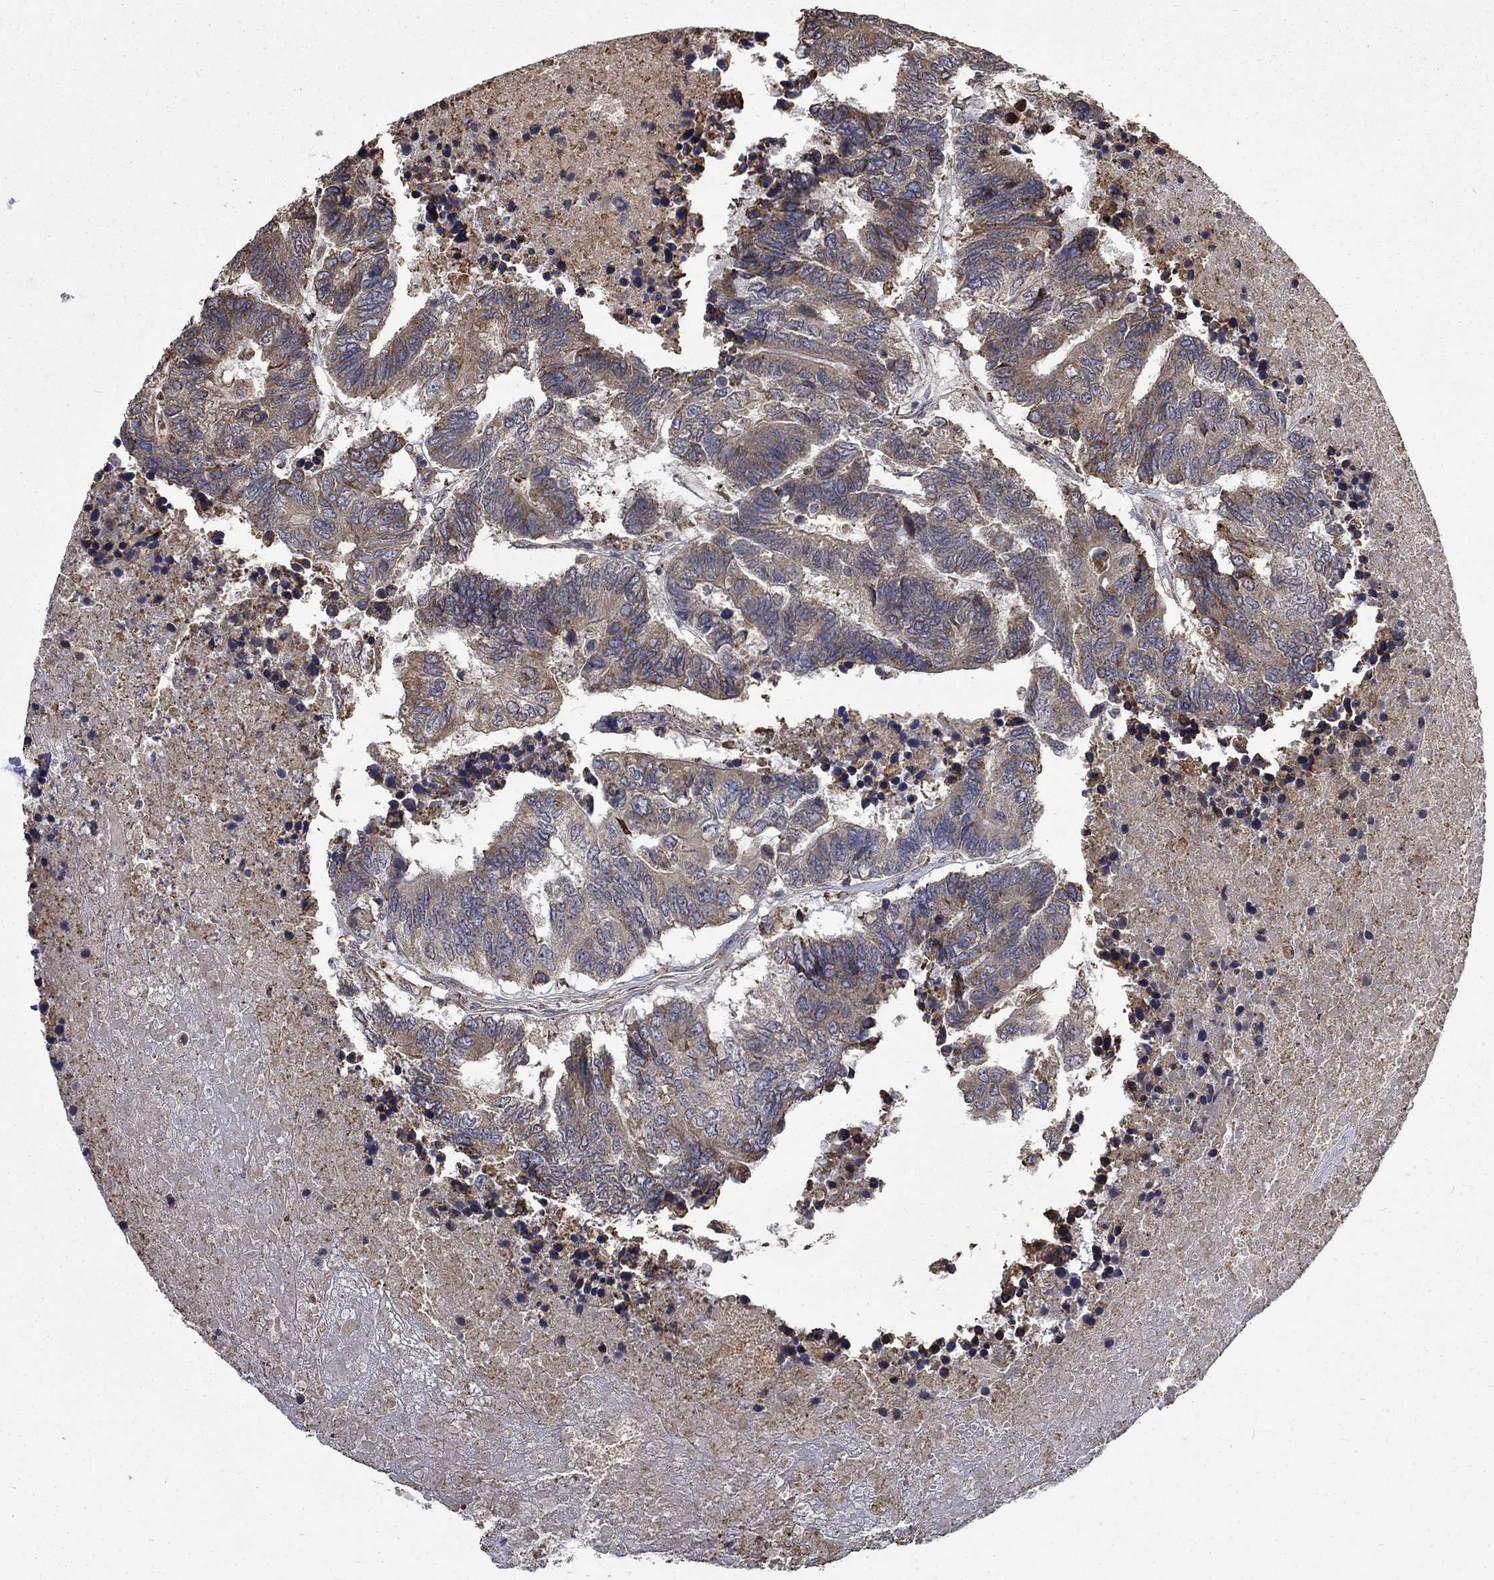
{"staining": {"intensity": "moderate", "quantity": "<25%", "location": "cytoplasmic/membranous"}, "tissue": "colorectal cancer", "cell_type": "Tumor cells", "image_type": "cancer", "snomed": [{"axis": "morphology", "description": "Adenocarcinoma, NOS"}, {"axis": "topography", "description": "Colon"}], "caption": "Tumor cells show low levels of moderate cytoplasmic/membranous expression in approximately <25% of cells in adenocarcinoma (colorectal).", "gene": "ESRRA", "patient": {"sex": "female", "age": 48}}